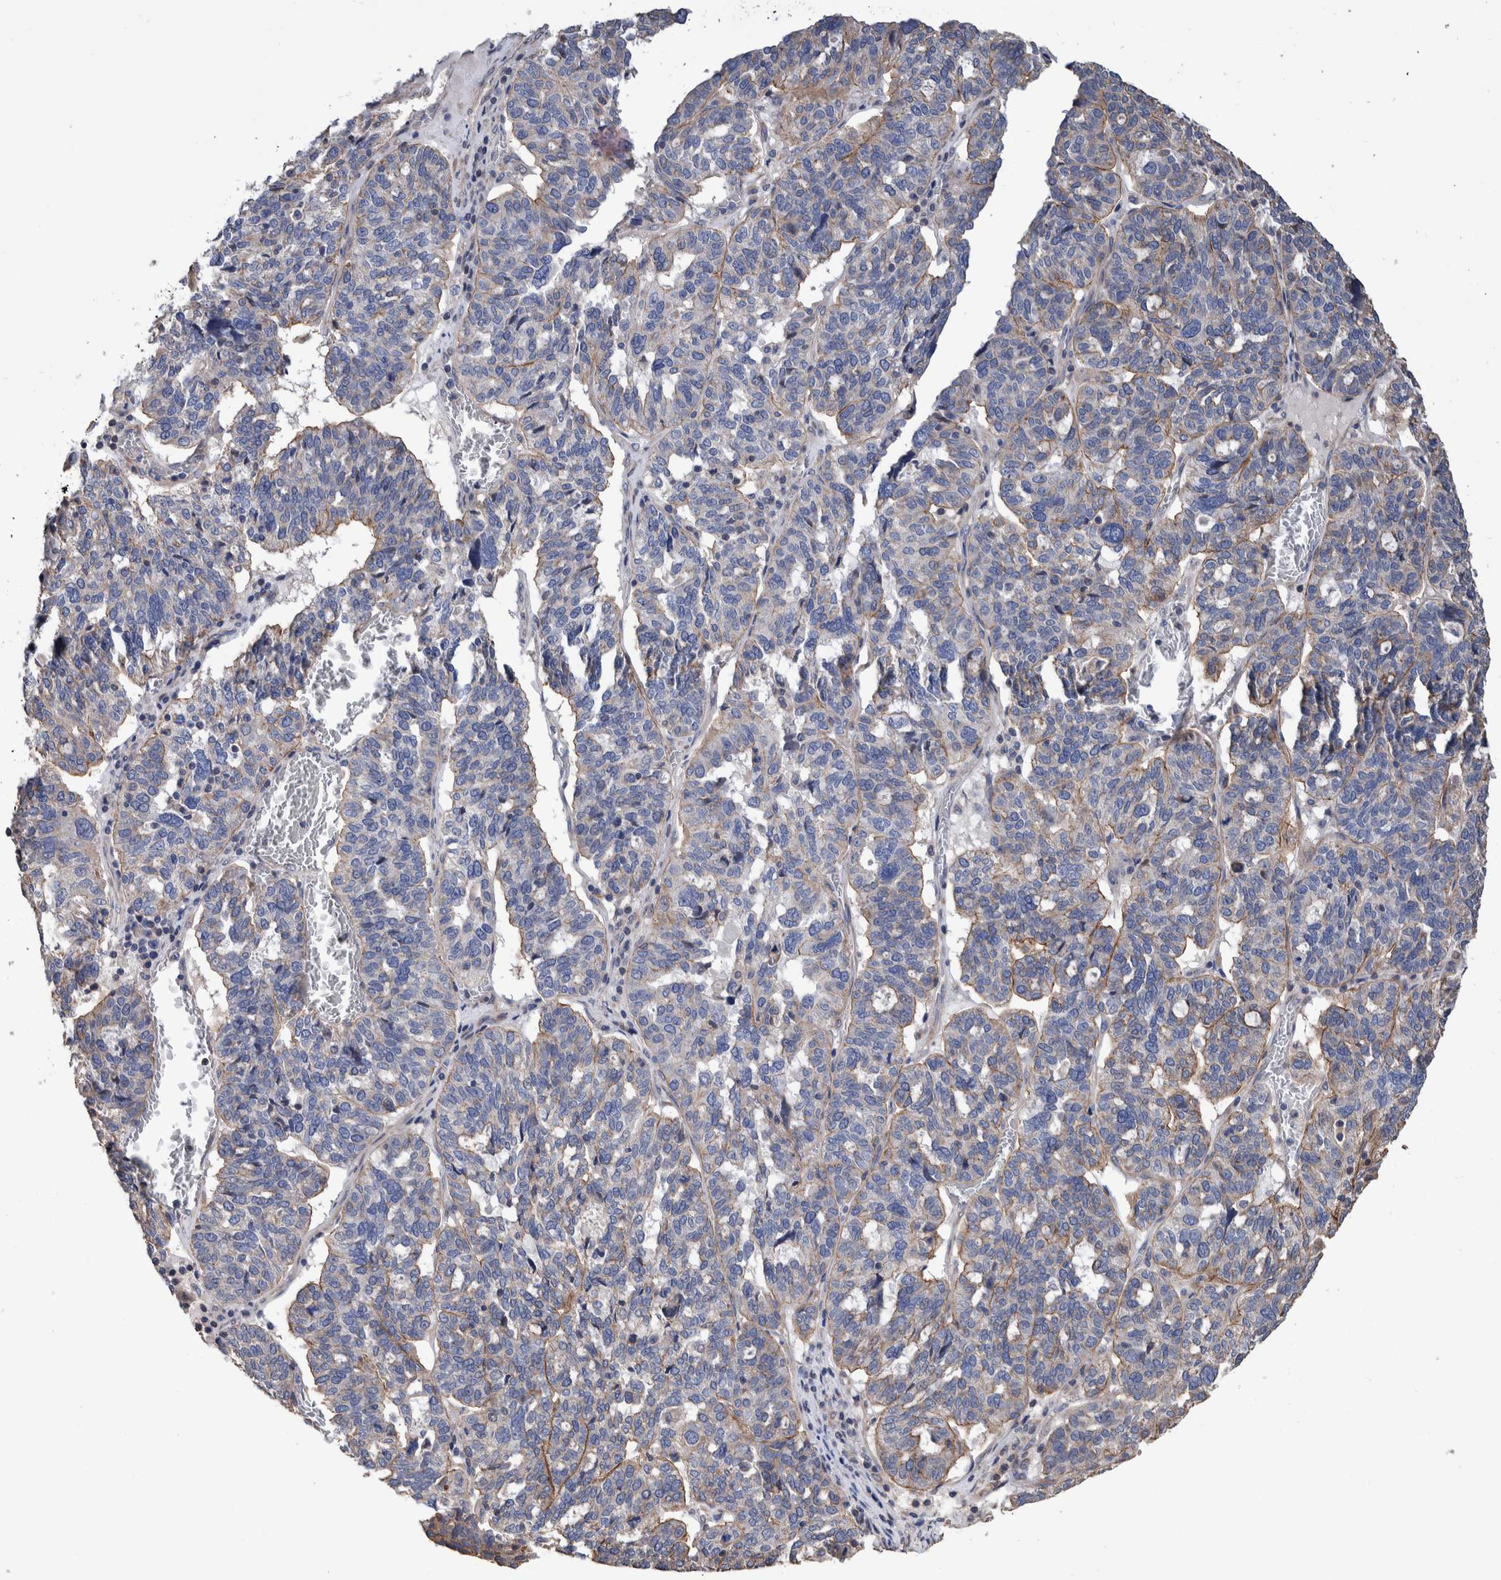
{"staining": {"intensity": "negative", "quantity": "none", "location": "none"}, "tissue": "ovarian cancer", "cell_type": "Tumor cells", "image_type": "cancer", "snomed": [{"axis": "morphology", "description": "Cystadenocarcinoma, serous, NOS"}, {"axis": "topography", "description": "Ovary"}], "caption": "Immunohistochemistry (IHC) histopathology image of neoplastic tissue: human ovarian cancer stained with DAB demonstrates no significant protein staining in tumor cells.", "gene": "SLC45A4", "patient": {"sex": "female", "age": 59}}